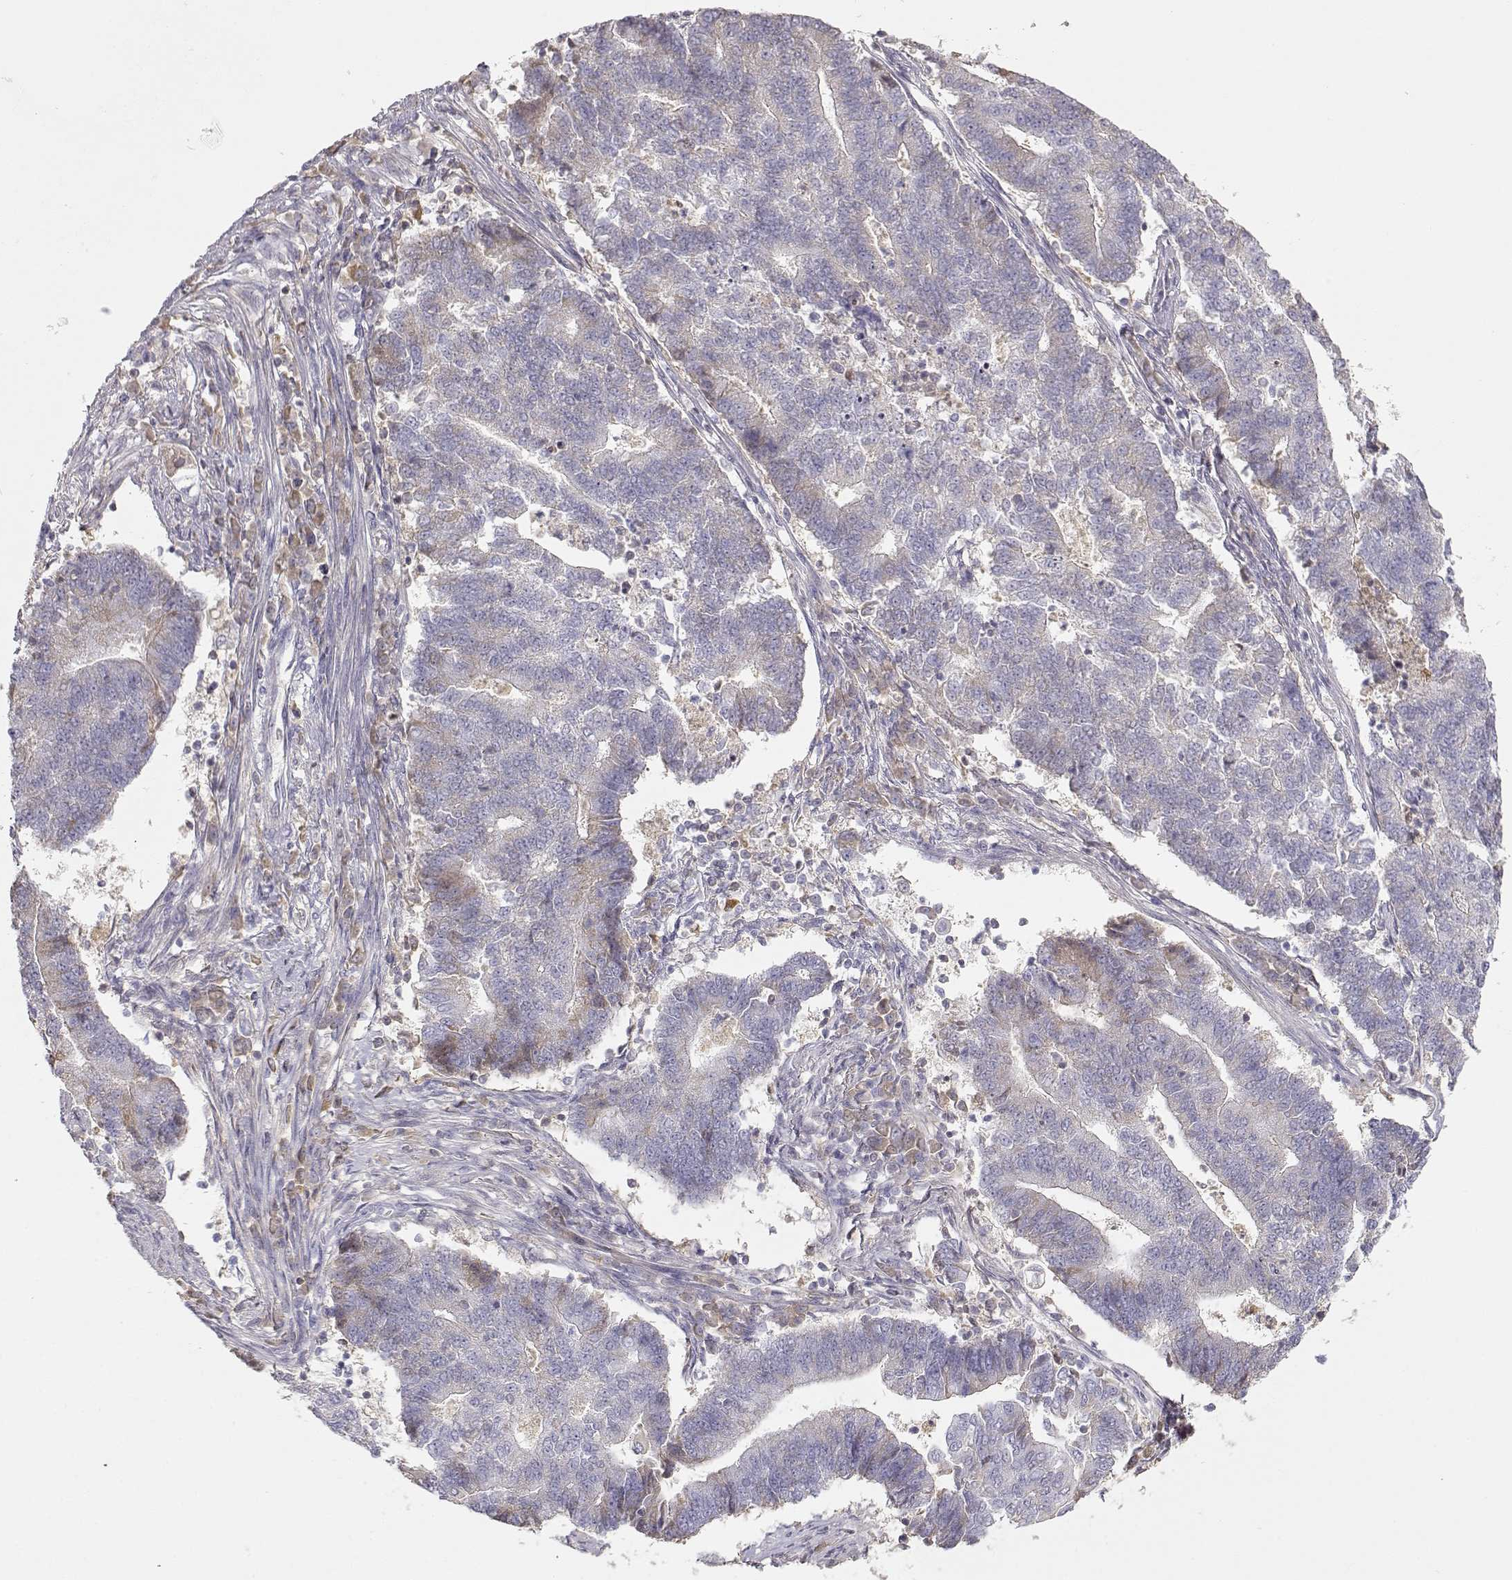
{"staining": {"intensity": "negative", "quantity": "none", "location": "none"}, "tissue": "endometrial cancer", "cell_type": "Tumor cells", "image_type": "cancer", "snomed": [{"axis": "morphology", "description": "Adenocarcinoma, NOS"}, {"axis": "topography", "description": "Uterus"}, {"axis": "topography", "description": "Endometrium"}], "caption": "Protein analysis of endometrial adenocarcinoma demonstrates no significant staining in tumor cells.", "gene": "SLCO6A1", "patient": {"sex": "female", "age": 54}}